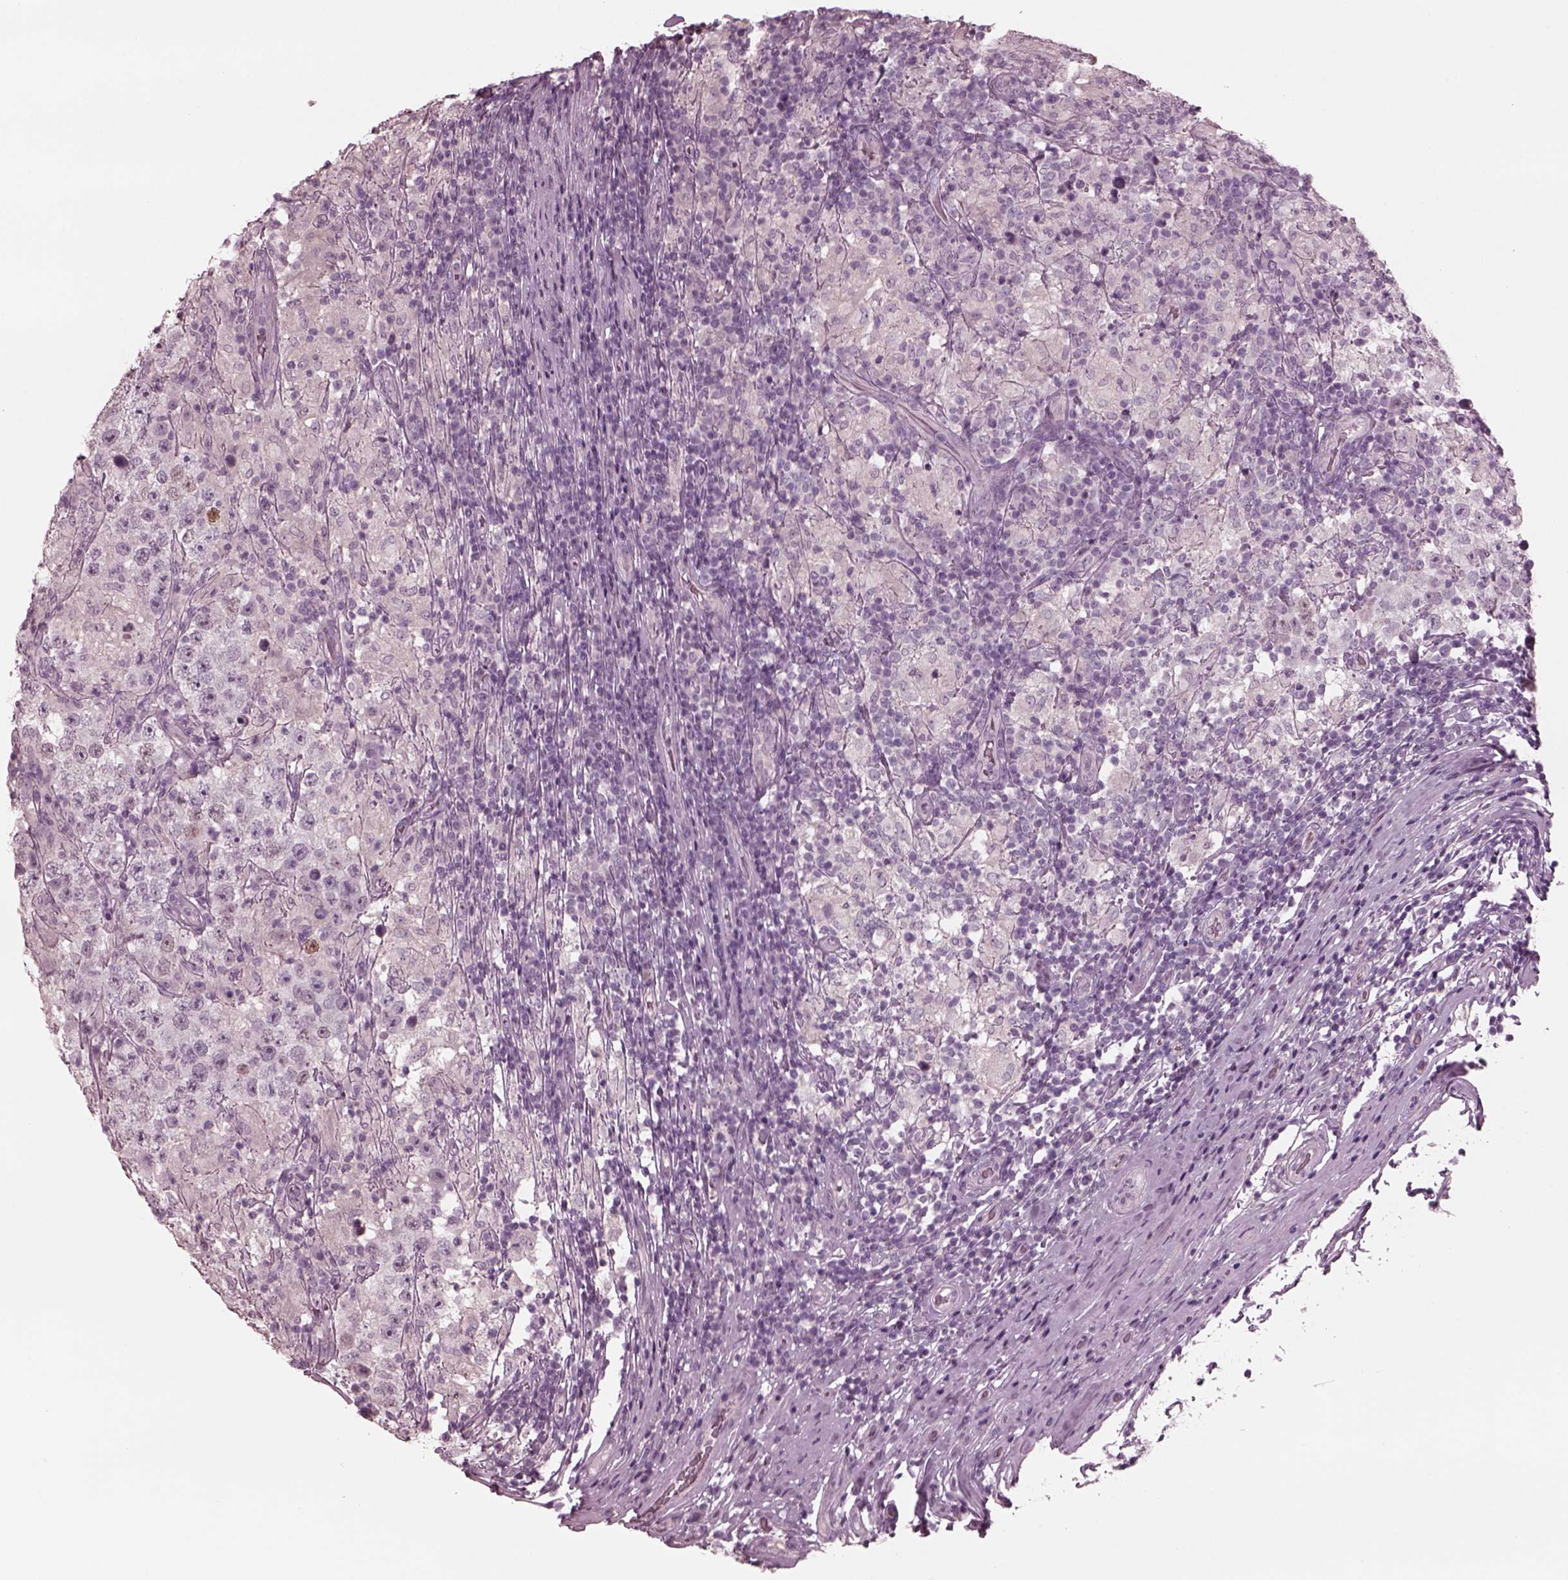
{"staining": {"intensity": "weak", "quantity": "<25%", "location": "cytoplasmic/membranous"}, "tissue": "testis cancer", "cell_type": "Tumor cells", "image_type": "cancer", "snomed": [{"axis": "morphology", "description": "Seminoma, NOS"}, {"axis": "morphology", "description": "Carcinoma, Embryonal, NOS"}, {"axis": "topography", "description": "Testis"}], "caption": "Tumor cells are negative for protein expression in human testis cancer (seminoma). Brightfield microscopy of immunohistochemistry stained with DAB (brown) and hematoxylin (blue), captured at high magnification.", "gene": "YY2", "patient": {"sex": "male", "age": 41}}